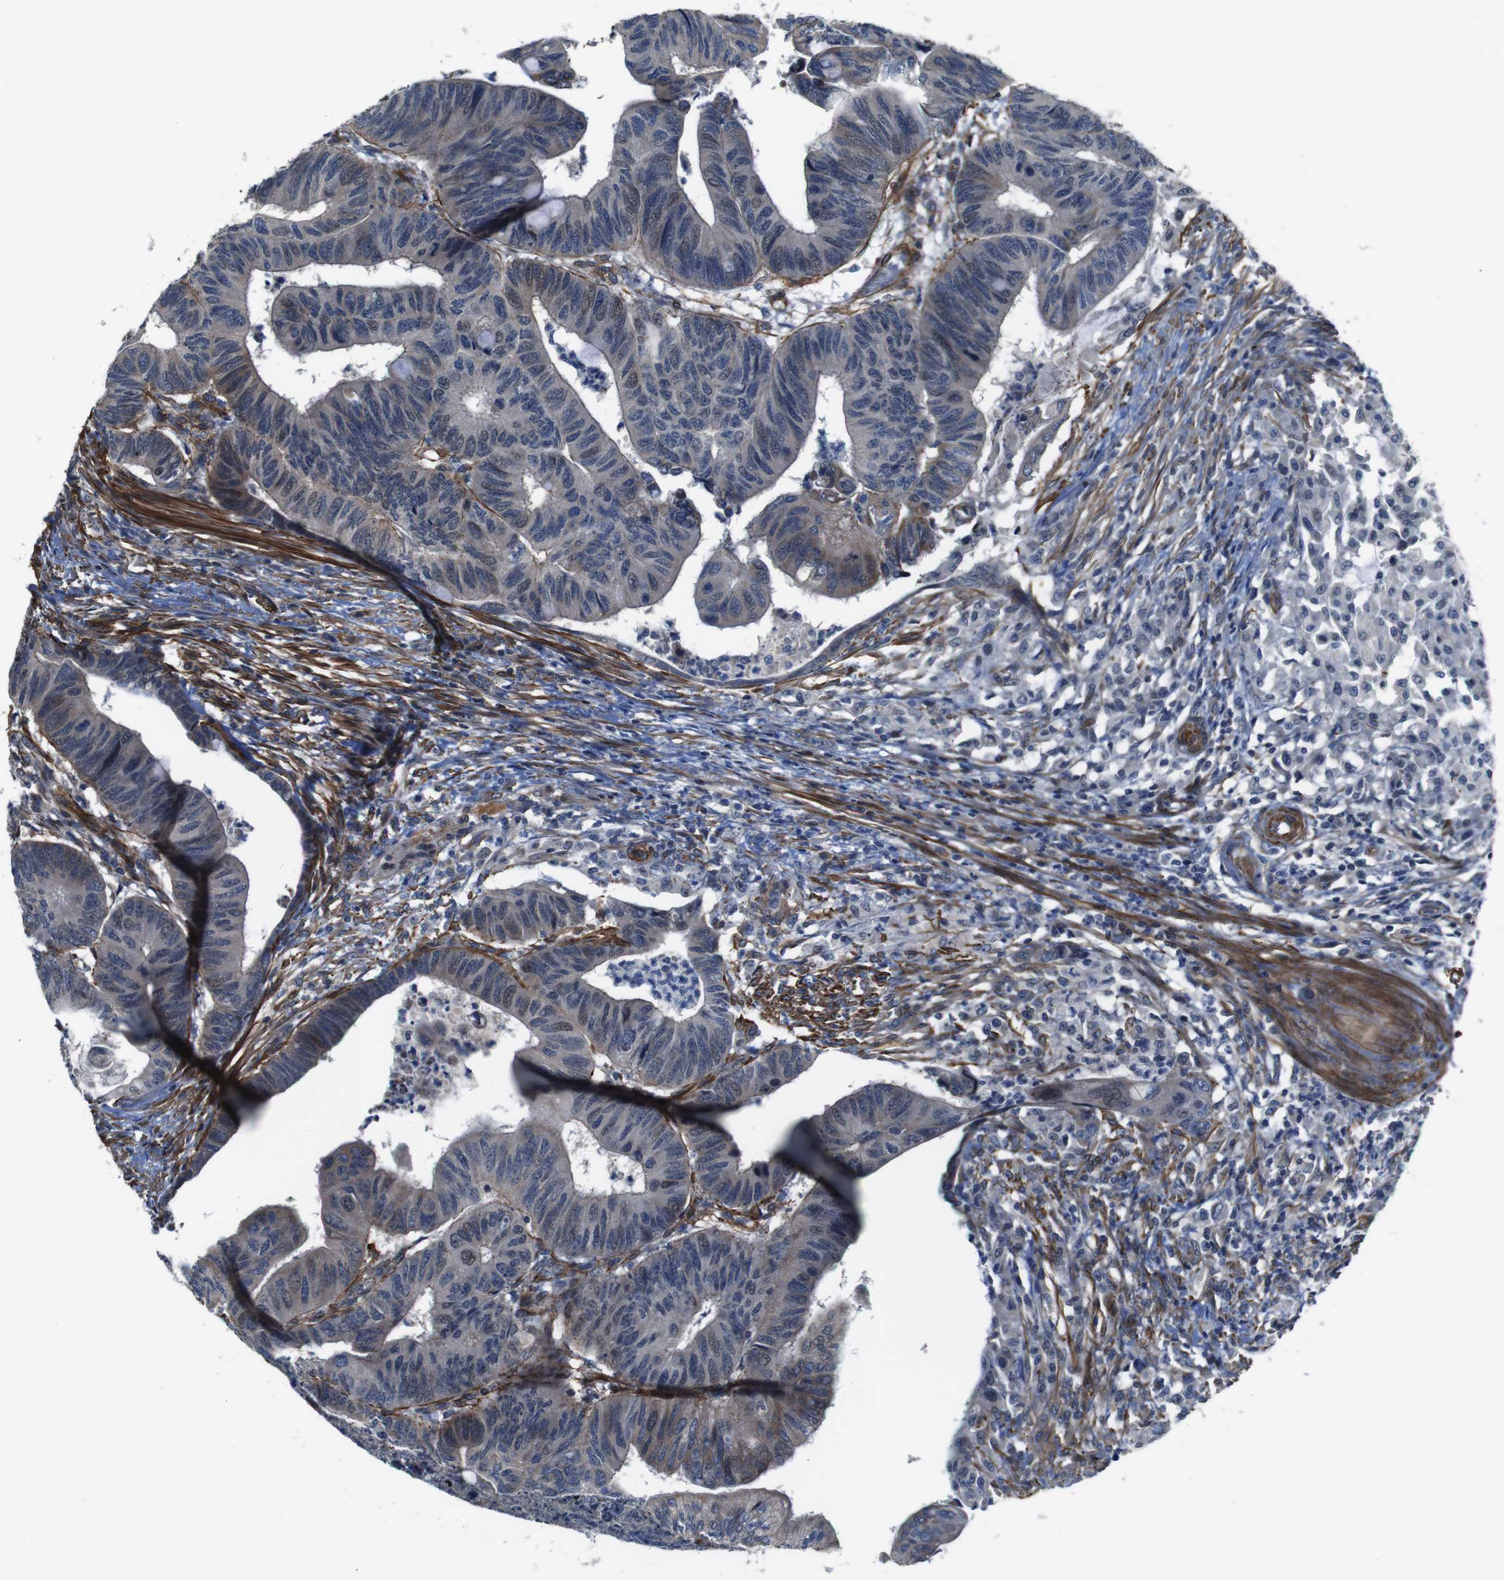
{"staining": {"intensity": "weak", "quantity": "<25%", "location": "cytoplasmic/membranous,nuclear"}, "tissue": "colorectal cancer", "cell_type": "Tumor cells", "image_type": "cancer", "snomed": [{"axis": "morphology", "description": "Normal tissue, NOS"}, {"axis": "morphology", "description": "Adenocarcinoma, NOS"}, {"axis": "topography", "description": "Rectum"}, {"axis": "topography", "description": "Peripheral nerve tissue"}], "caption": "IHC photomicrograph of neoplastic tissue: colorectal adenocarcinoma stained with DAB reveals no significant protein positivity in tumor cells.", "gene": "GGT7", "patient": {"sex": "male", "age": 92}}